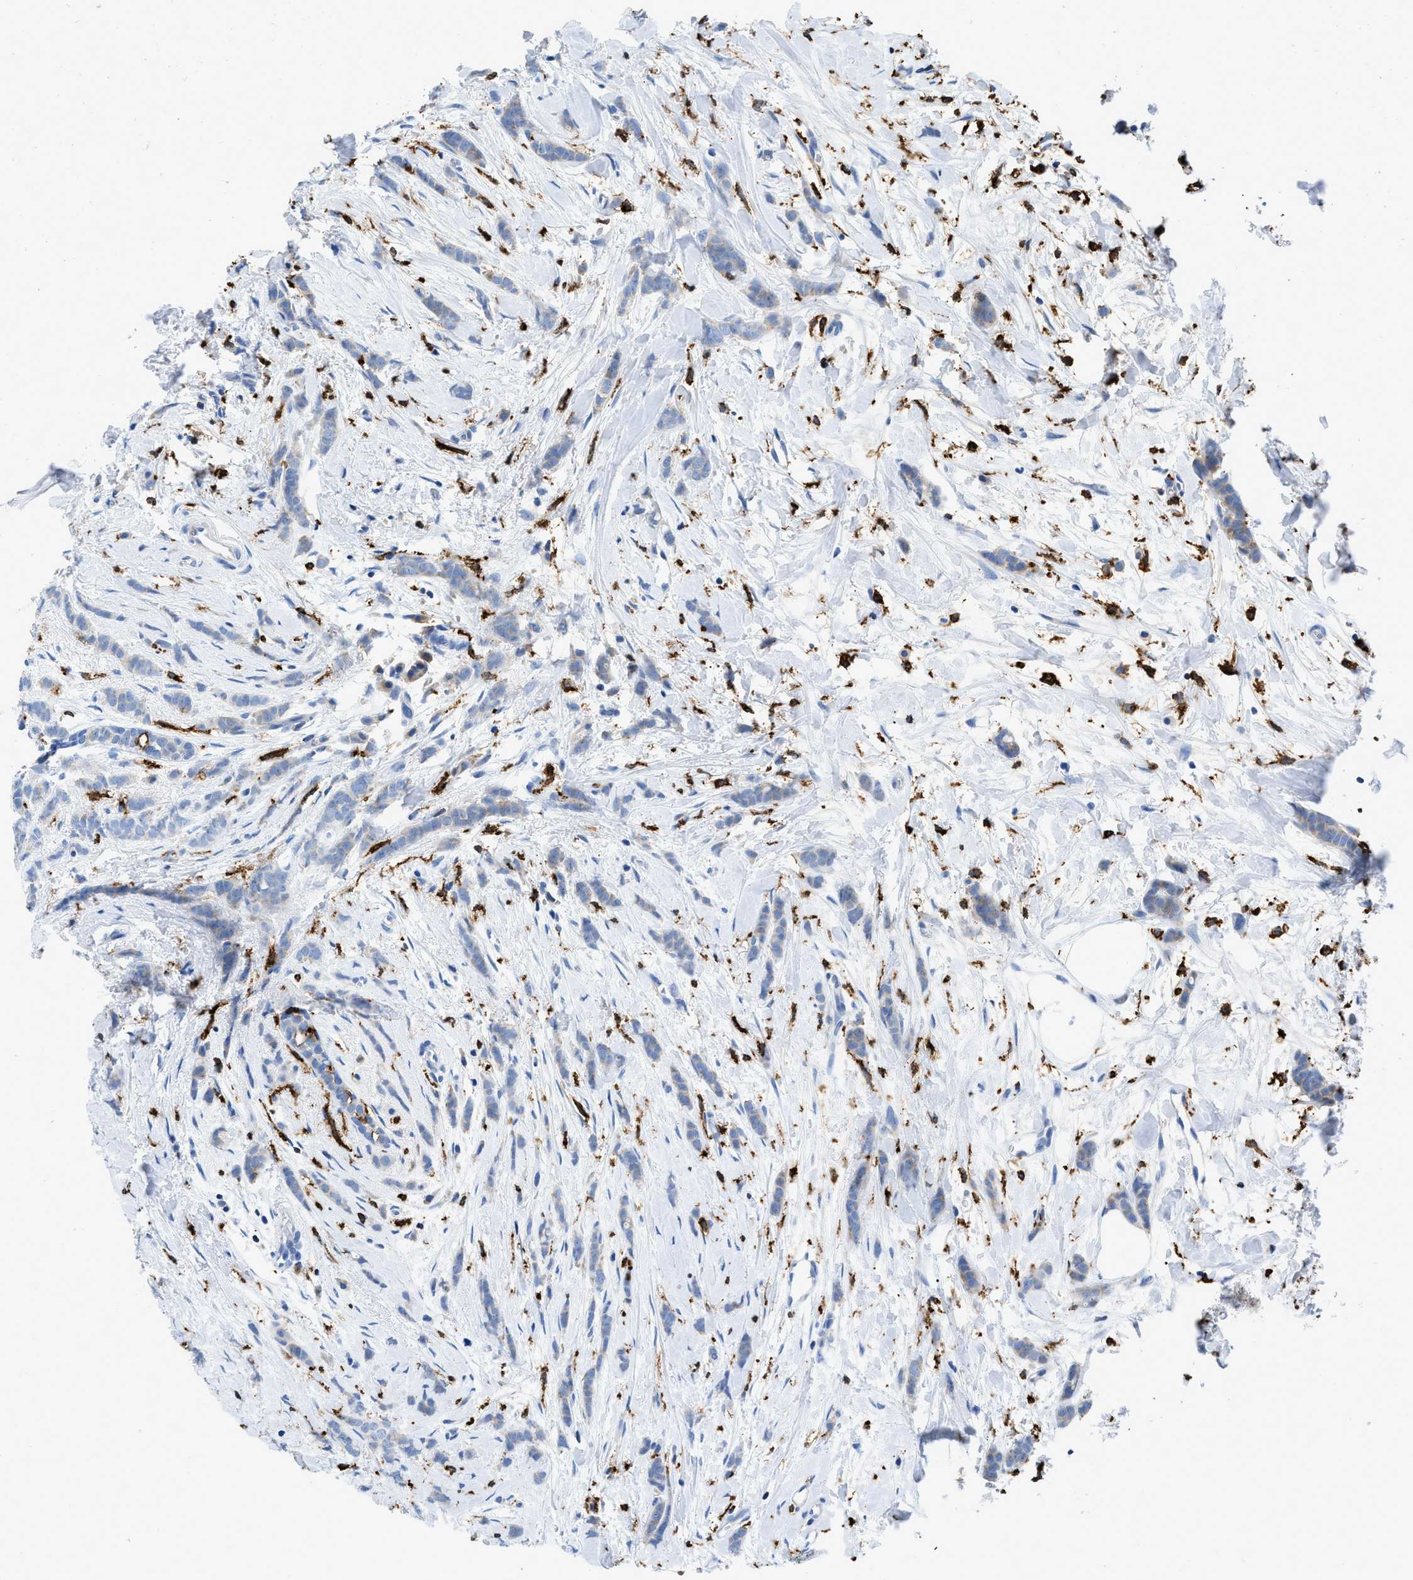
{"staining": {"intensity": "negative", "quantity": "none", "location": "none"}, "tissue": "breast cancer", "cell_type": "Tumor cells", "image_type": "cancer", "snomed": [{"axis": "morphology", "description": "Lobular carcinoma, in situ"}, {"axis": "morphology", "description": "Lobular carcinoma"}, {"axis": "topography", "description": "Breast"}], "caption": "DAB (3,3'-diaminobenzidine) immunohistochemical staining of human lobular carcinoma in situ (breast) shows no significant staining in tumor cells. (Stains: DAB immunohistochemistry (IHC) with hematoxylin counter stain, Microscopy: brightfield microscopy at high magnification).", "gene": "CD226", "patient": {"sex": "female", "age": 41}}